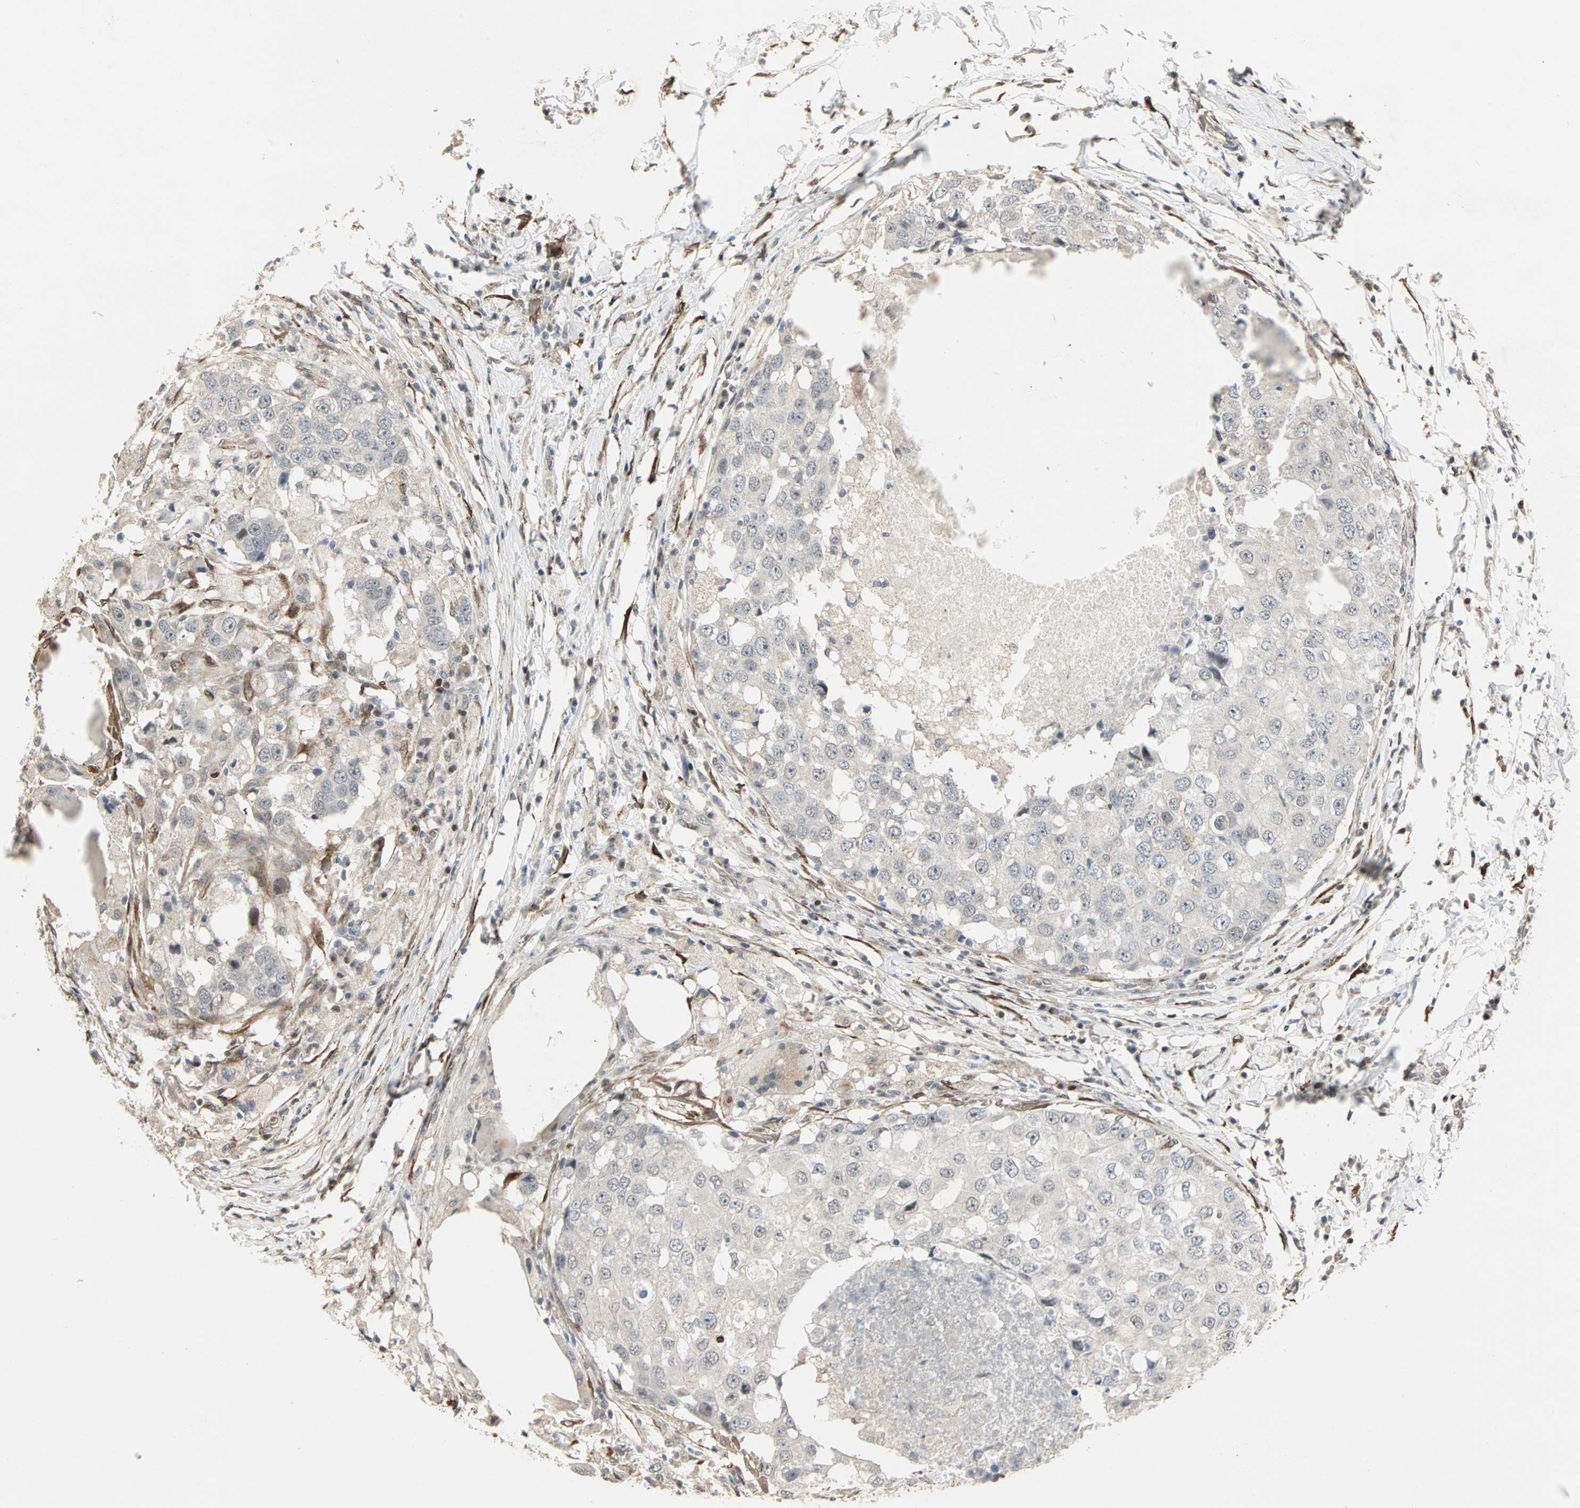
{"staining": {"intensity": "negative", "quantity": "none", "location": "none"}, "tissue": "breast cancer", "cell_type": "Tumor cells", "image_type": "cancer", "snomed": [{"axis": "morphology", "description": "Duct carcinoma"}, {"axis": "topography", "description": "Breast"}], "caption": "This is an immunohistochemistry (IHC) image of breast infiltrating ductal carcinoma. There is no positivity in tumor cells.", "gene": "TRPV4", "patient": {"sex": "female", "age": 27}}